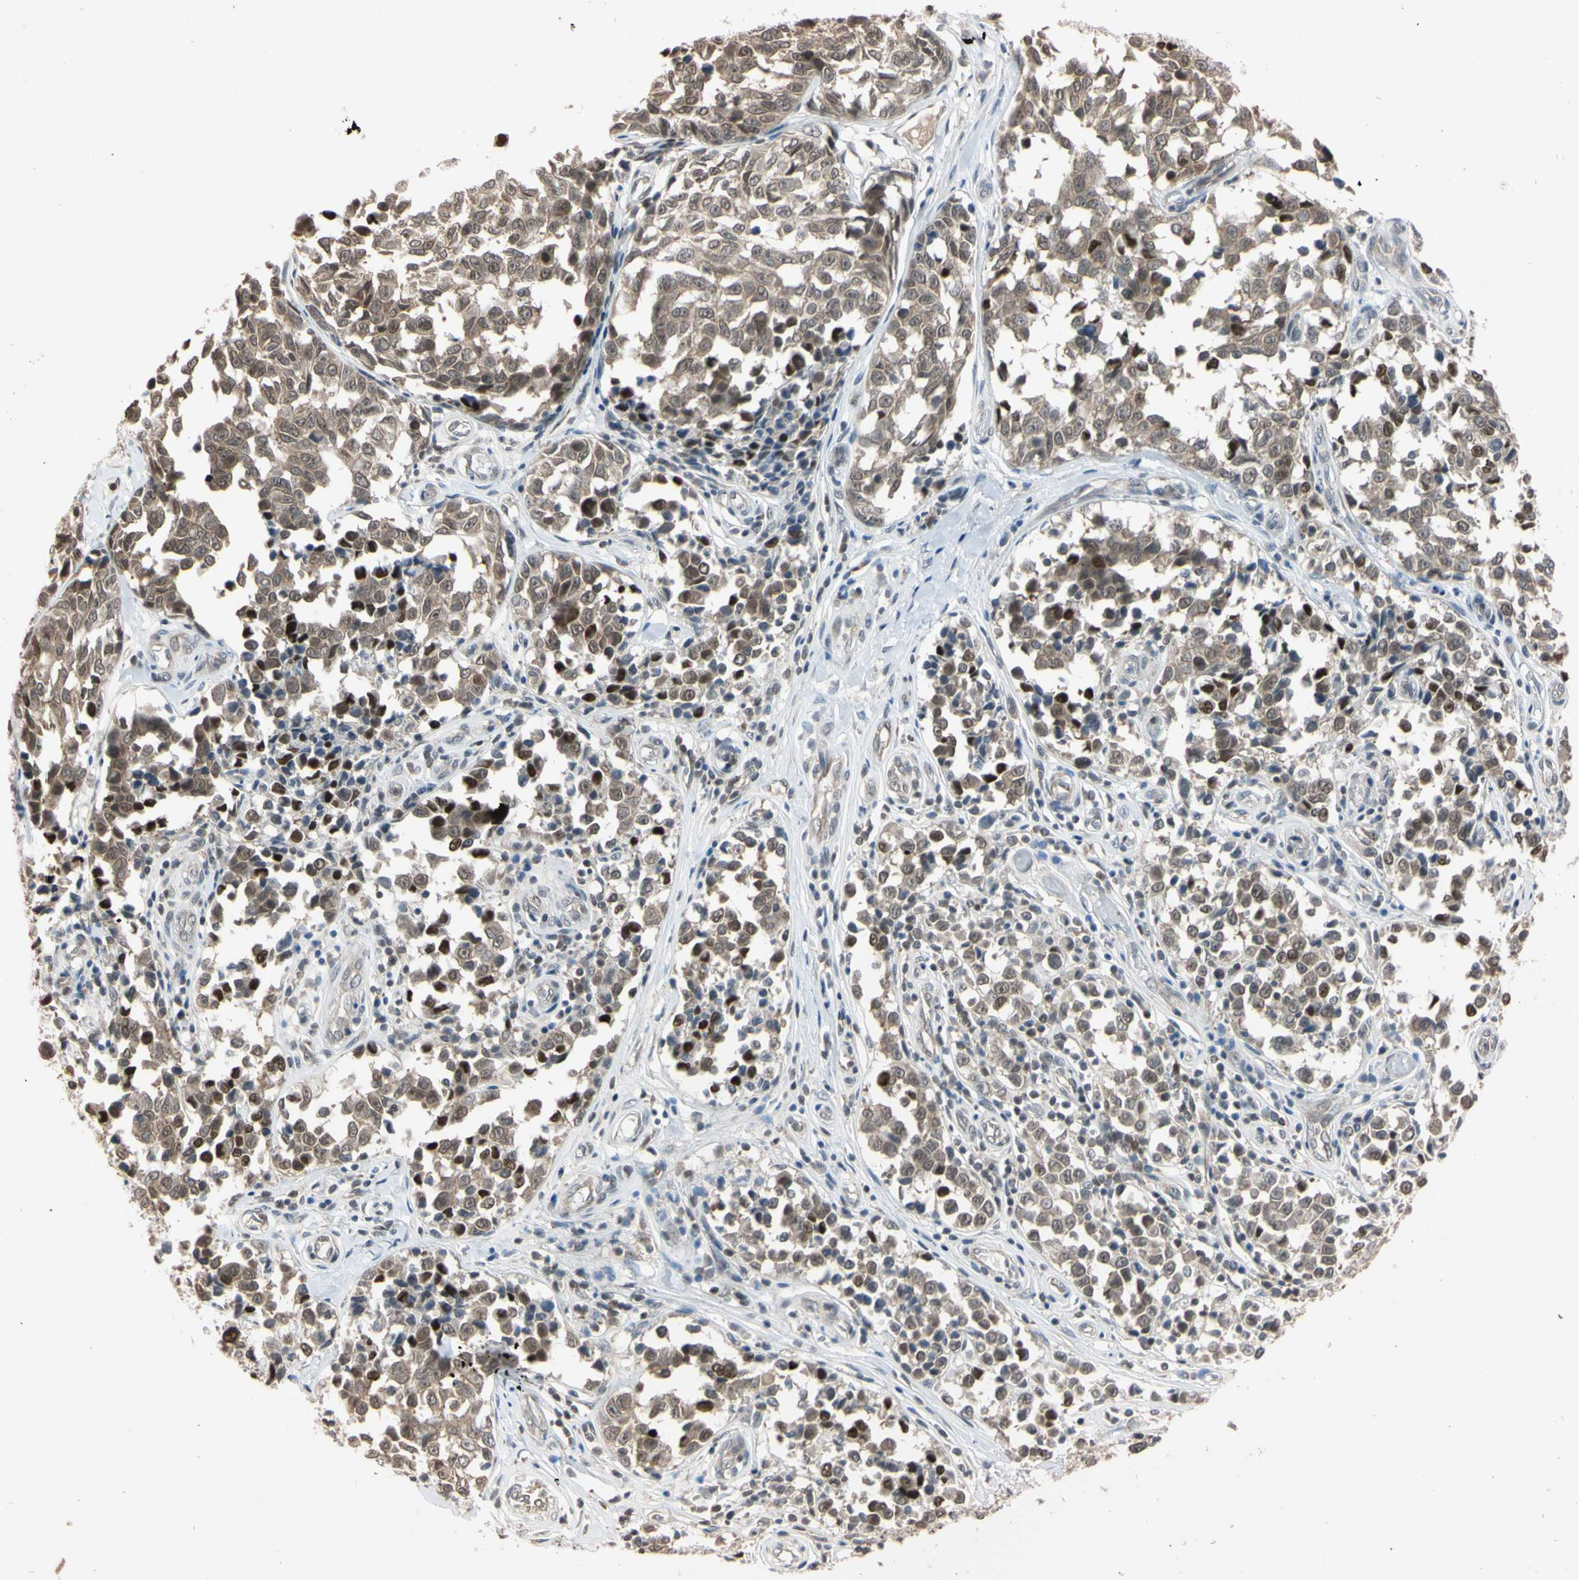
{"staining": {"intensity": "weak", "quantity": ">75%", "location": "cytoplasmic/membranous,nuclear"}, "tissue": "melanoma", "cell_type": "Tumor cells", "image_type": "cancer", "snomed": [{"axis": "morphology", "description": "Malignant melanoma, NOS"}, {"axis": "topography", "description": "Skin"}], "caption": "Melanoma stained for a protein displays weak cytoplasmic/membranous and nuclear positivity in tumor cells.", "gene": "UBE2I", "patient": {"sex": "female", "age": 64}}